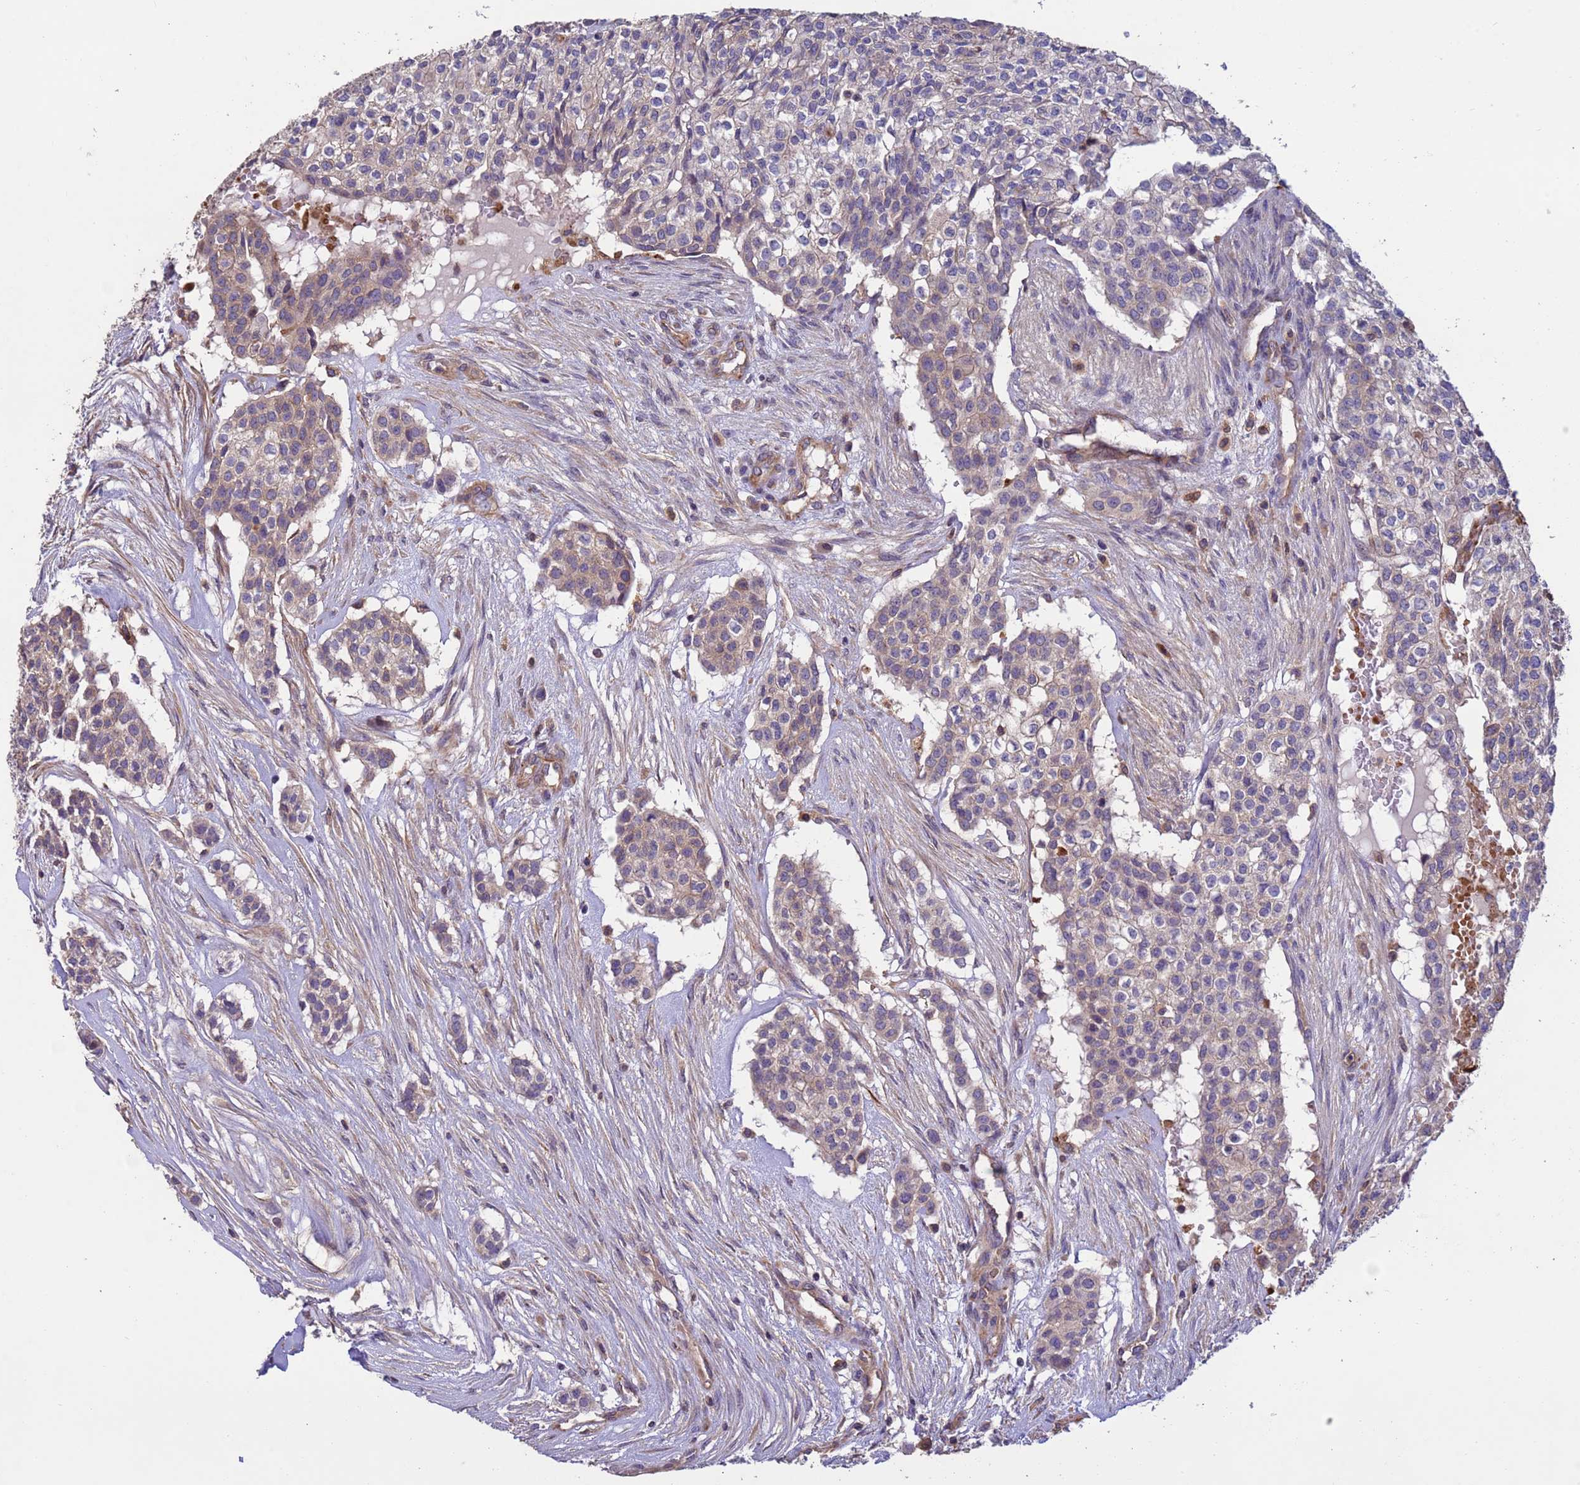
{"staining": {"intensity": "weak", "quantity": "25%-75%", "location": "cytoplasmic/membranous"}, "tissue": "head and neck cancer", "cell_type": "Tumor cells", "image_type": "cancer", "snomed": [{"axis": "morphology", "description": "Adenocarcinoma, NOS"}, {"axis": "topography", "description": "Head-Neck"}], "caption": "Immunohistochemical staining of human head and neck cancer shows low levels of weak cytoplasmic/membranous expression in about 25%-75% of tumor cells.", "gene": "RAB10", "patient": {"sex": "male", "age": 81}}